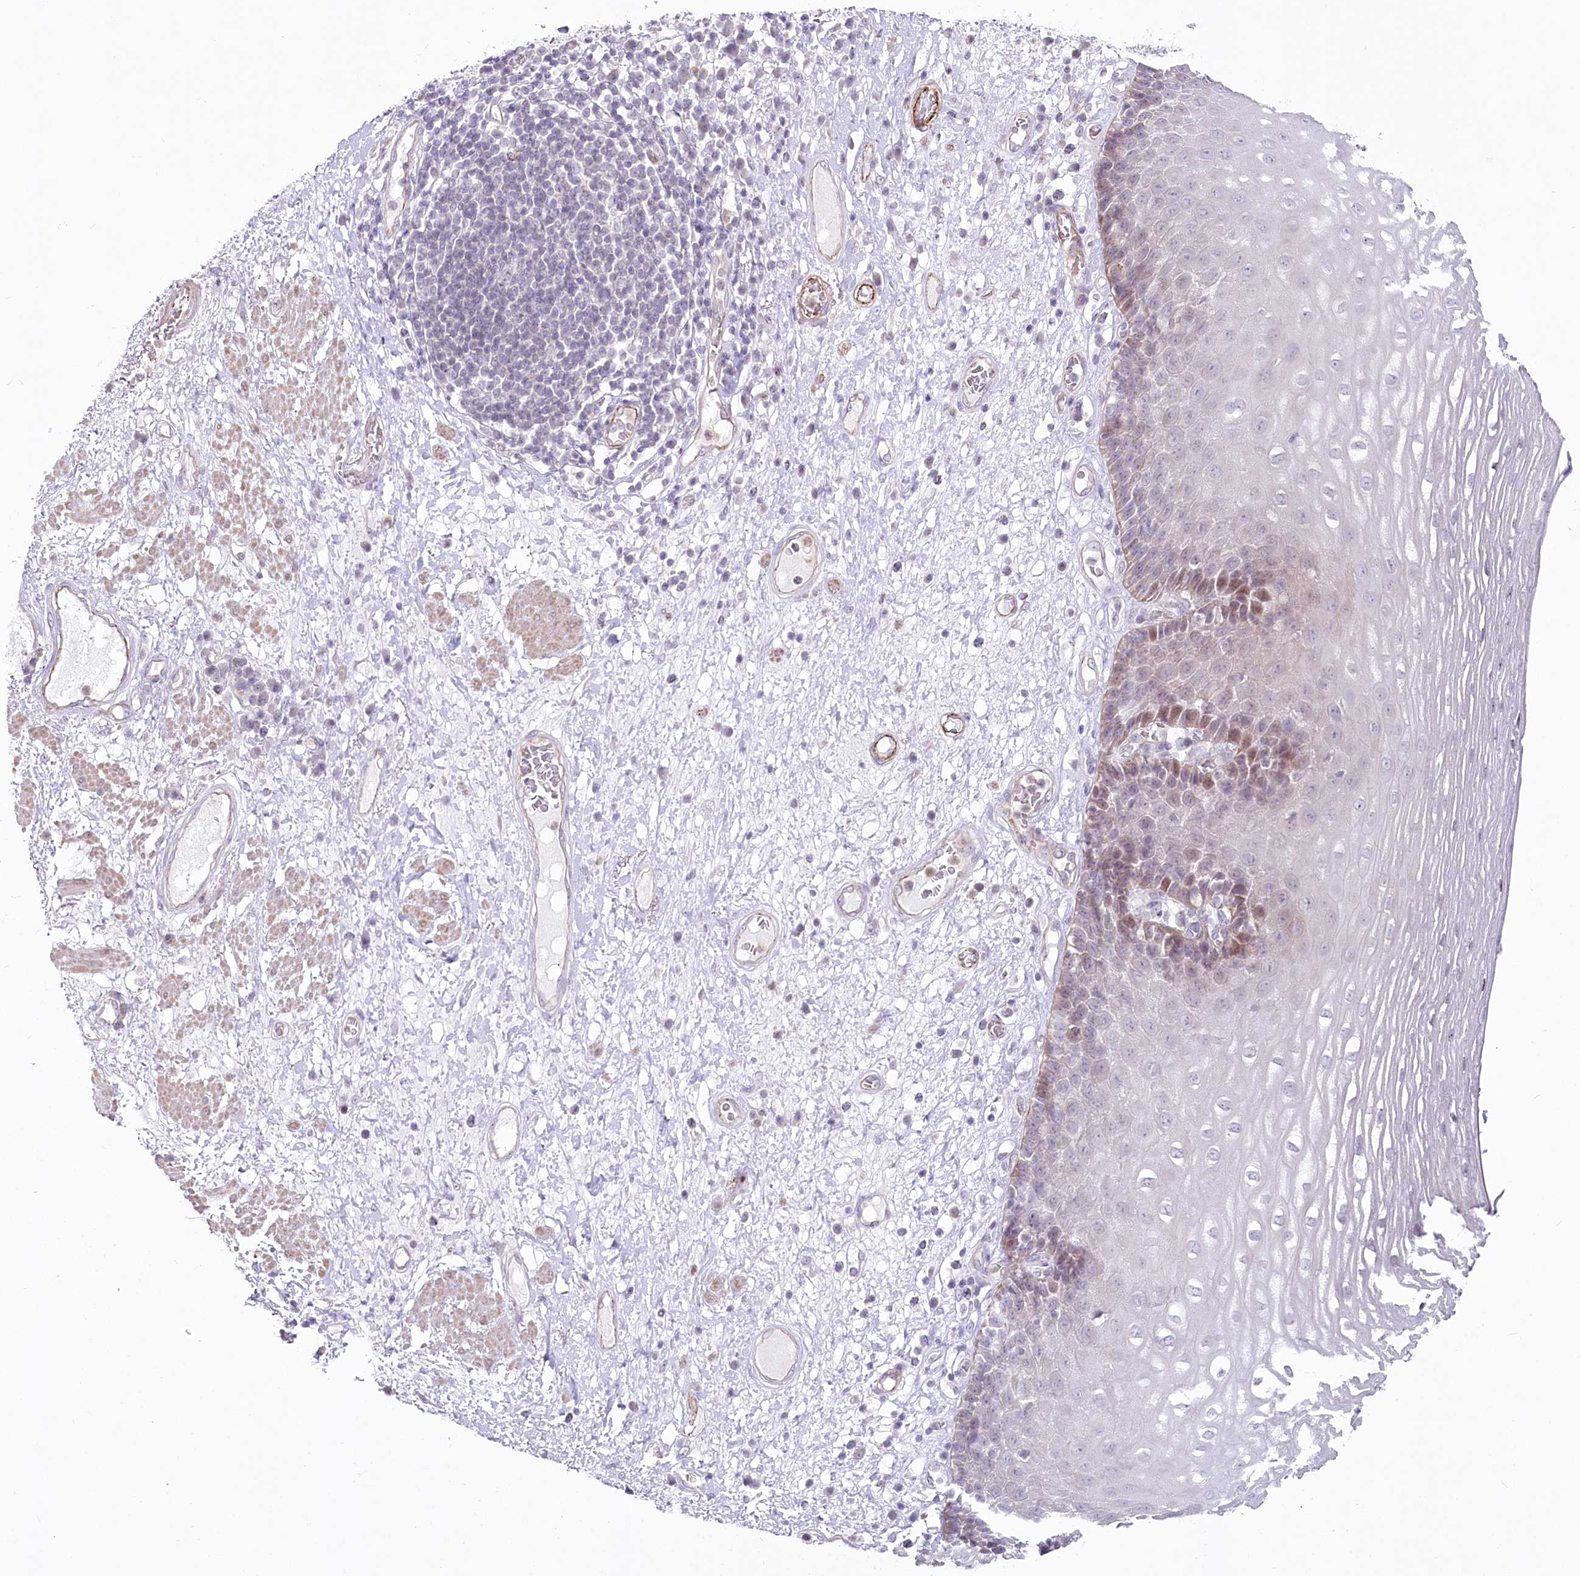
{"staining": {"intensity": "moderate", "quantity": "<25%", "location": "nuclear"}, "tissue": "esophagus", "cell_type": "Squamous epithelial cells", "image_type": "normal", "snomed": [{"axis": "morphology", "description": "Normal tissue, NOS"}, {"axis": "morphology", "description": "Adenocarcinoma, NOS"}, {"axis": "topography", "description": "Esophagus"}], "caption": "Esophagus stained for a protein (brown) reveals moderate nuclear positive expression in about <25% of squamous epithelial cells.", "gene": "ABHD8", "patient": {"sex": "male", "age": 62}}